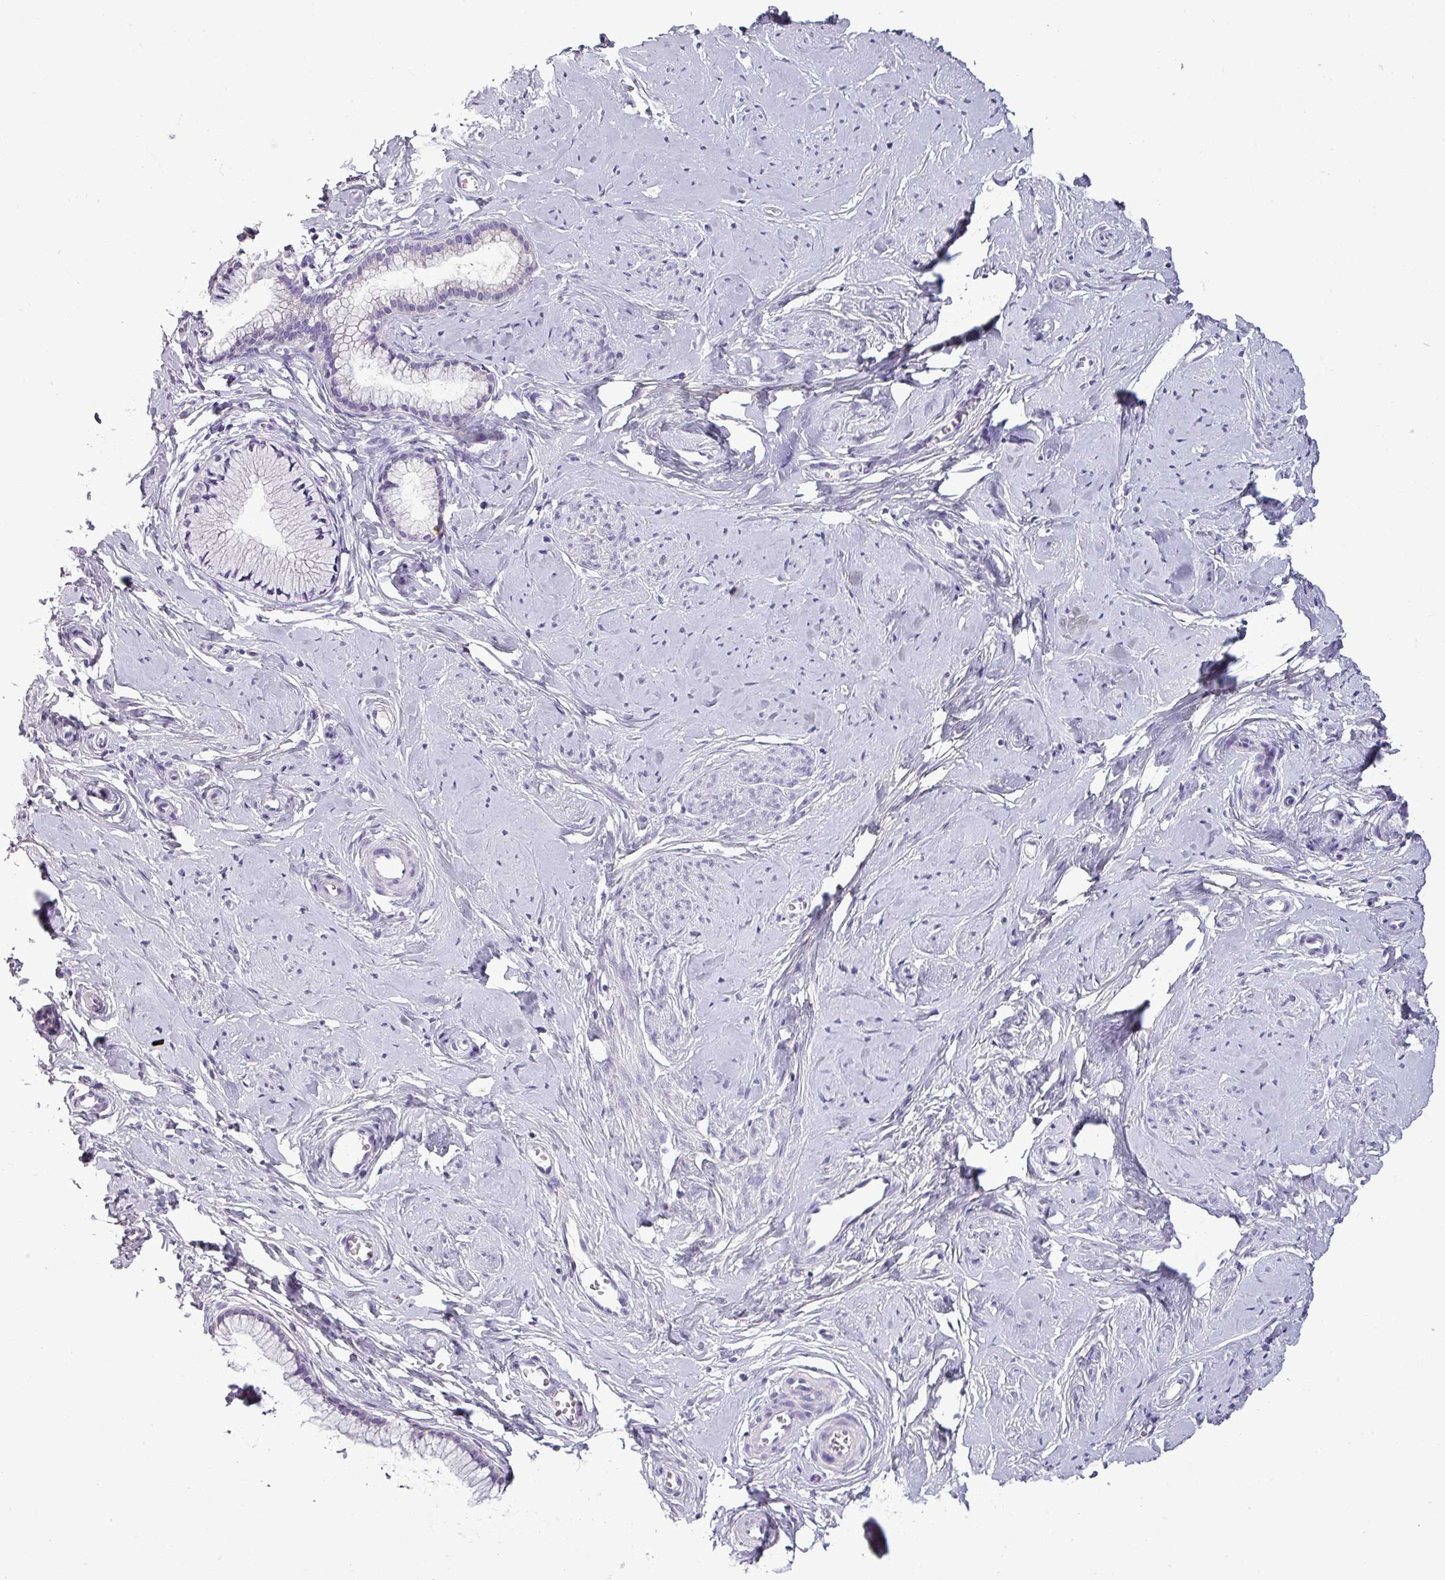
{"staining": {"intensity": "negative", "quantity": "none", "location": "none"}, "tissue": "cervix", "cell_type": "Glandular cells", "image_type": "normal", "snomed": [{"axis": "morphology", "description": "Normal tissue, NOS"}, {"axis": "topography", "description": "Cervix"}], "caption": "DAB (3,3'-diaminobenzidine) immunohistochemical staining of unremarkable cervix demonstrates no significant positivity in glandular cells.", "gene": "DNAAF9", "patient": {"sex": "female", "age": 40}}